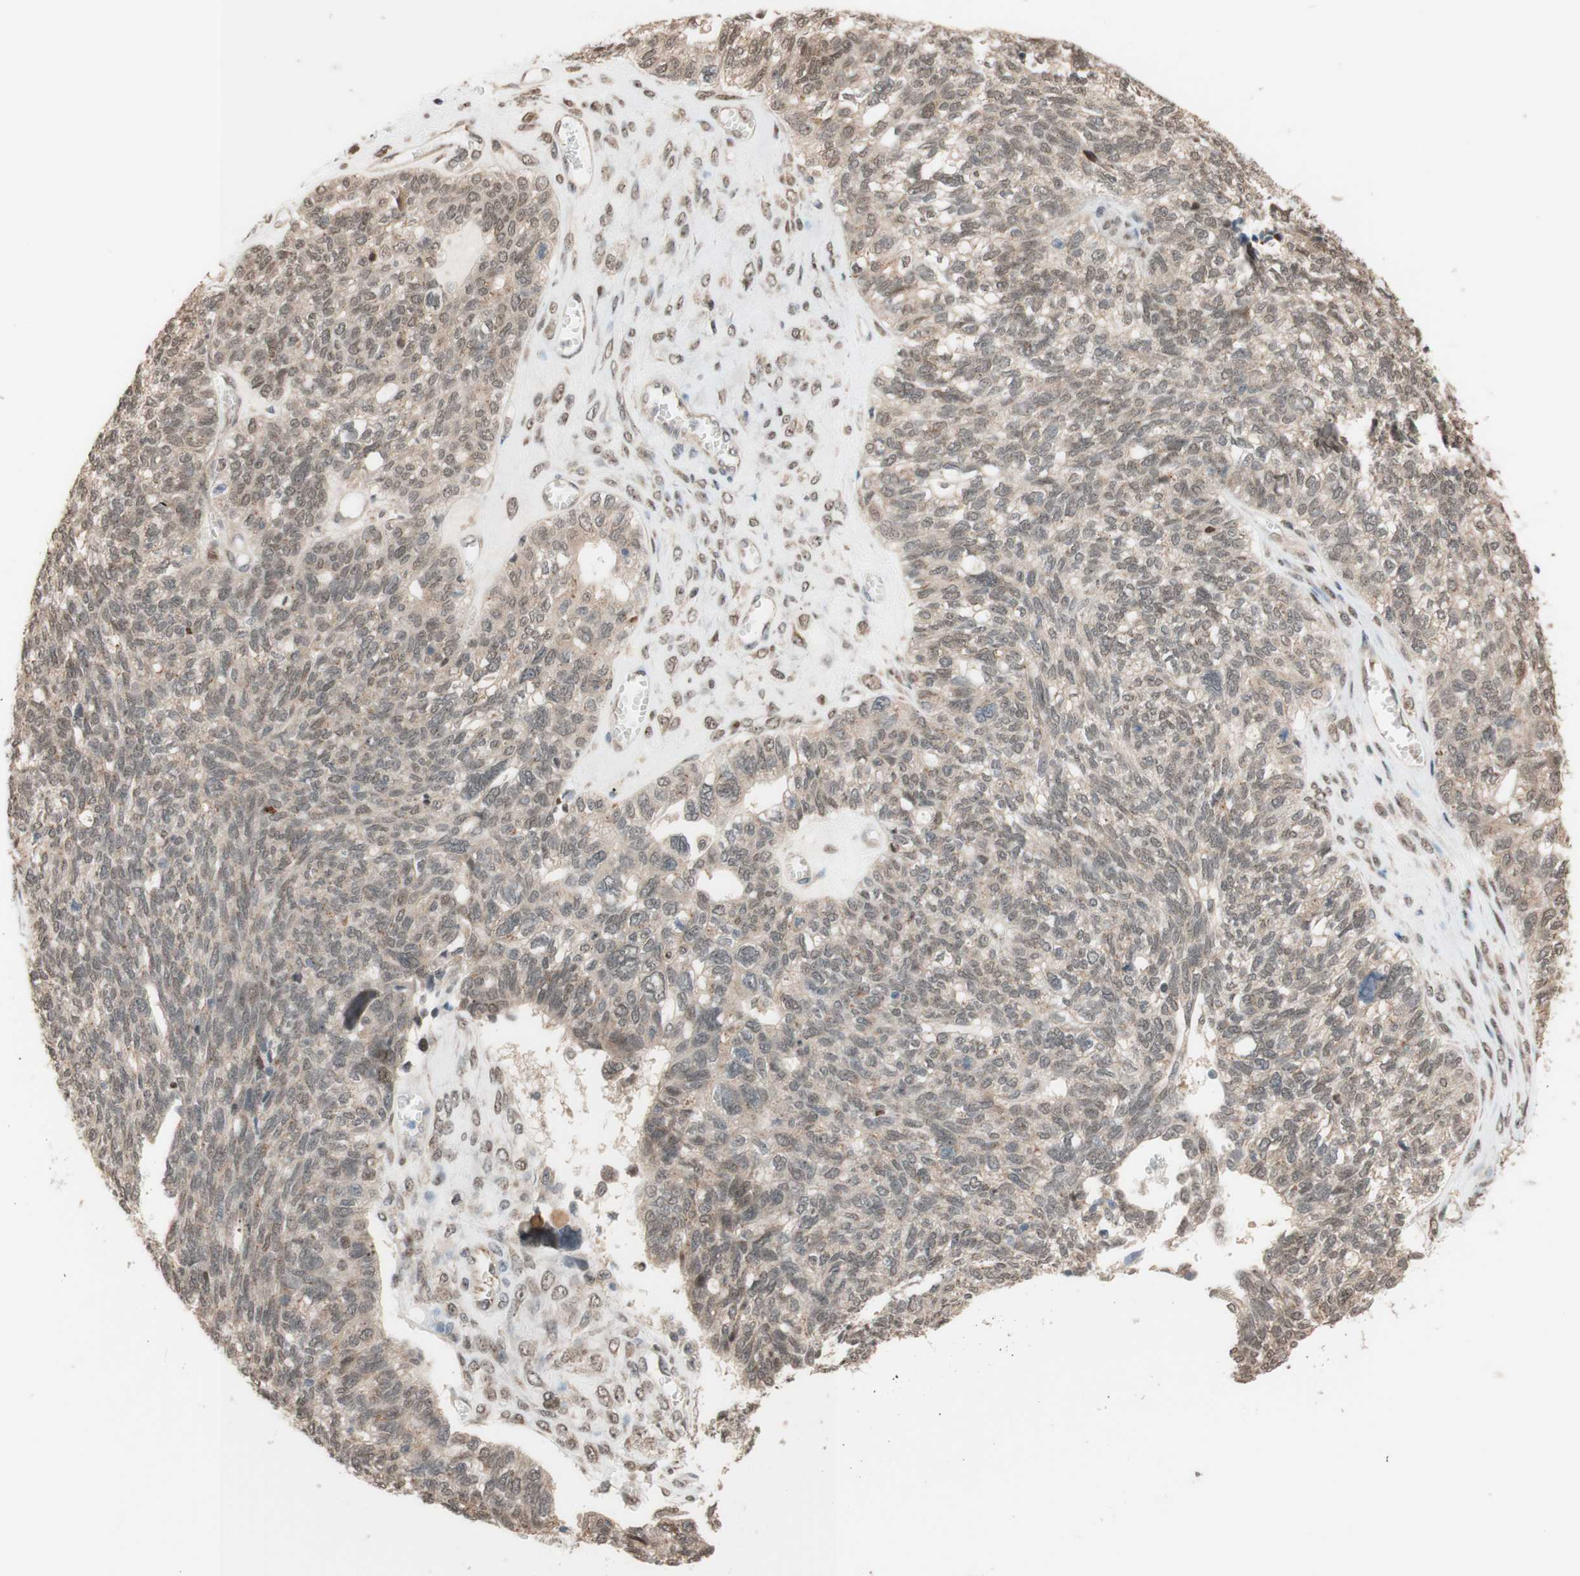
{"staining": {"intensity": "negative", "quantity": "none", "location": "none"}, "tissue": "ovarian cancer", "cell_type": "Tumor cells", "image_type": "cancer", "snomed": [{"axis": "morphology", "description": "Cystadenocarcinoma, serous, NOS"}, {"axis": "topography", "description": "Ovary"}], "caption": "Protein analysis of ovarian cancer demonstrates no significant expression in tumor cells.", "gene": "CCNC", "patient": {"sex": "female", "age": 79}}